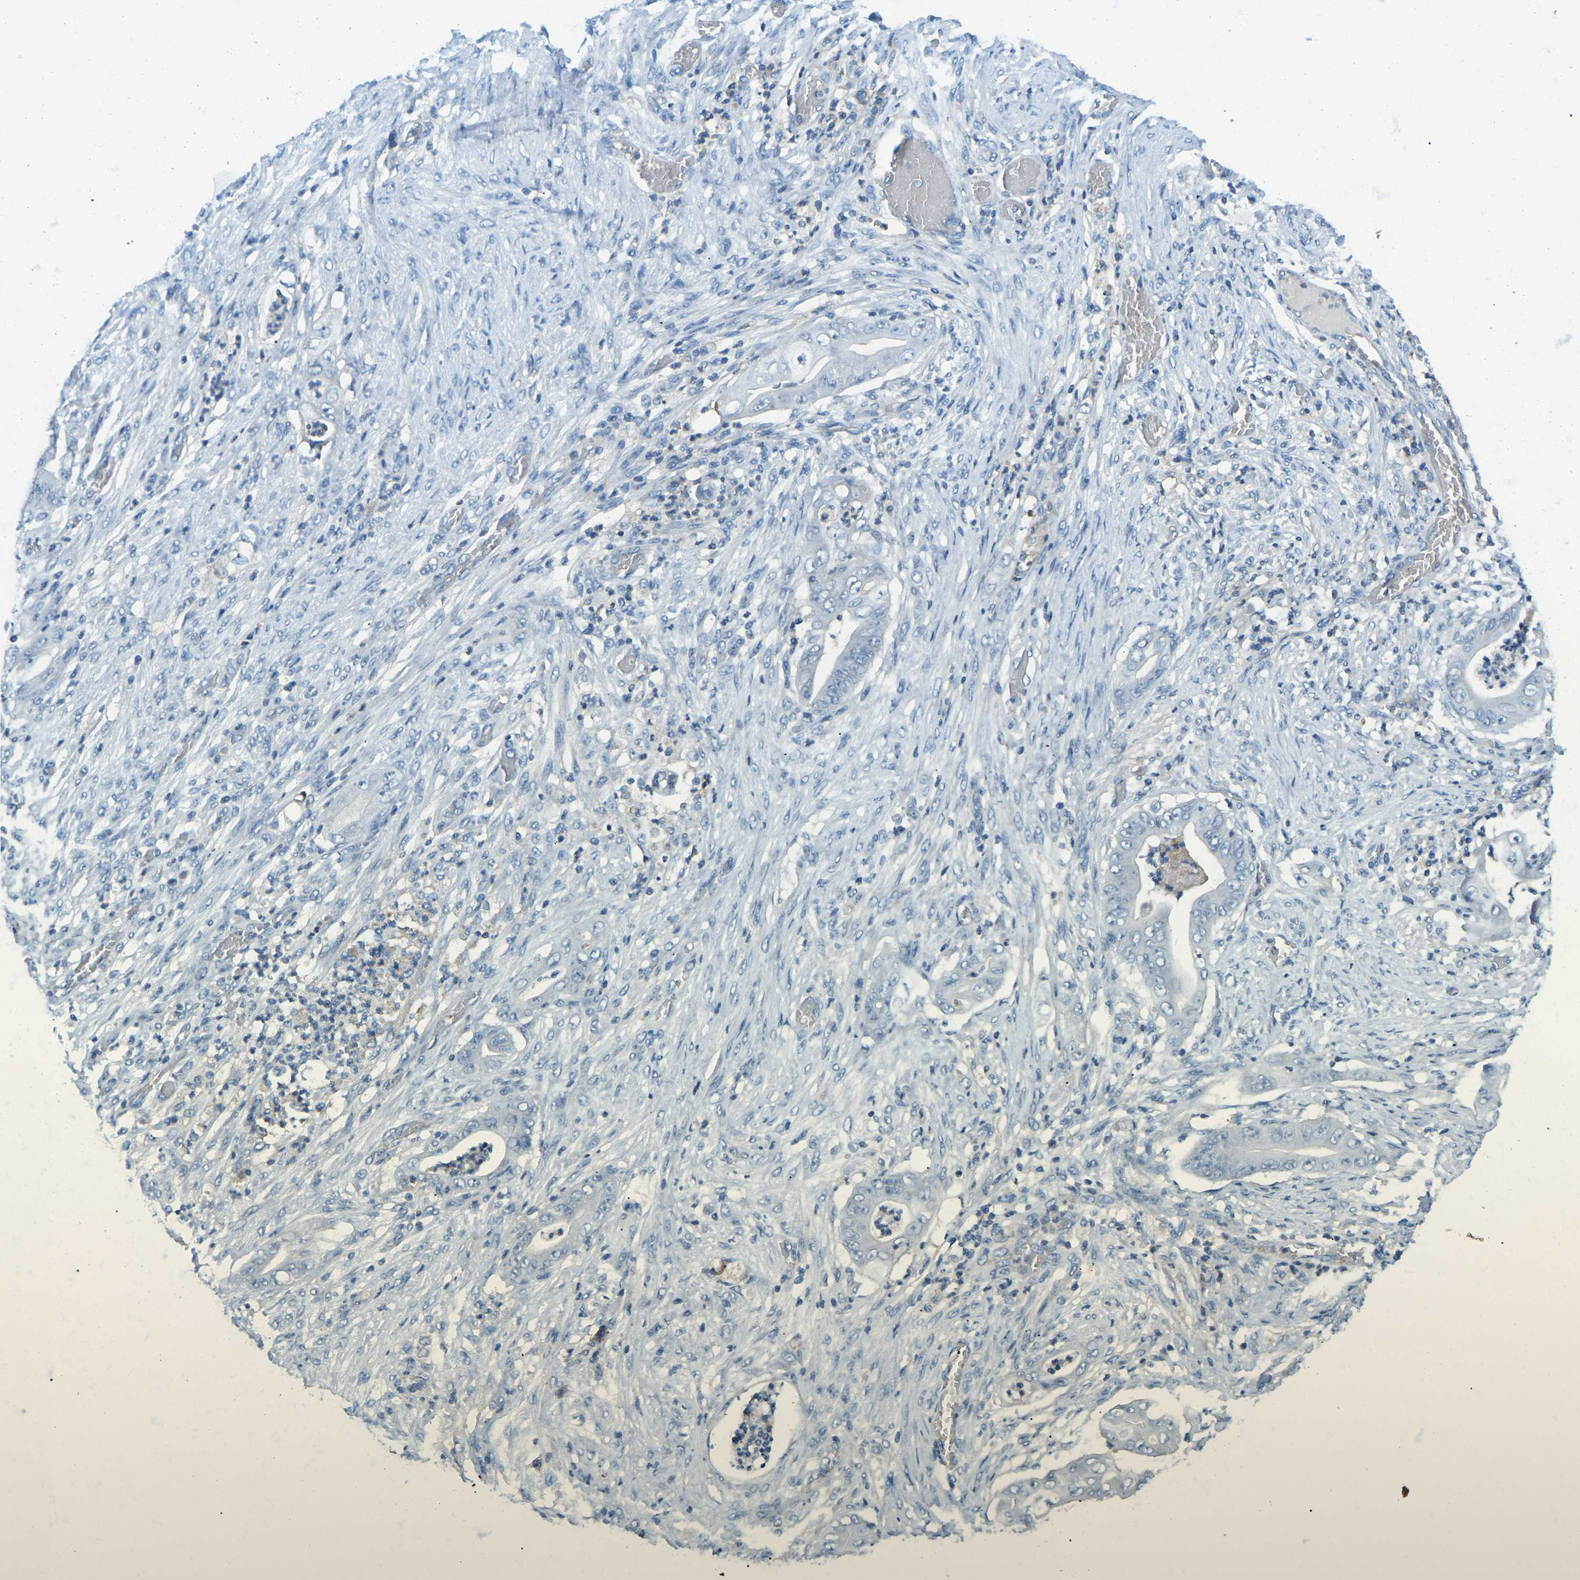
{"staining": {"intensity": "negative", "quantity": "none", "location": "none"}, "tissue": "stomach cancer", "cell_type": "Tumor cells", "image_type": "cancer", "snomed": [{"axis": "morphology", "description": "Adenocarcinoma, NOS"}, {"axis": "topography", "description": "Stomach"}], "caption": "High power microscopy micrograph of an immunohistochemistry (IHC) photomicrograph of adenocarcinoma (stomach), revealing no significant expression in tumor cells.", "gene": "CD47", "patient": {"sex": "female", "age": 73}}